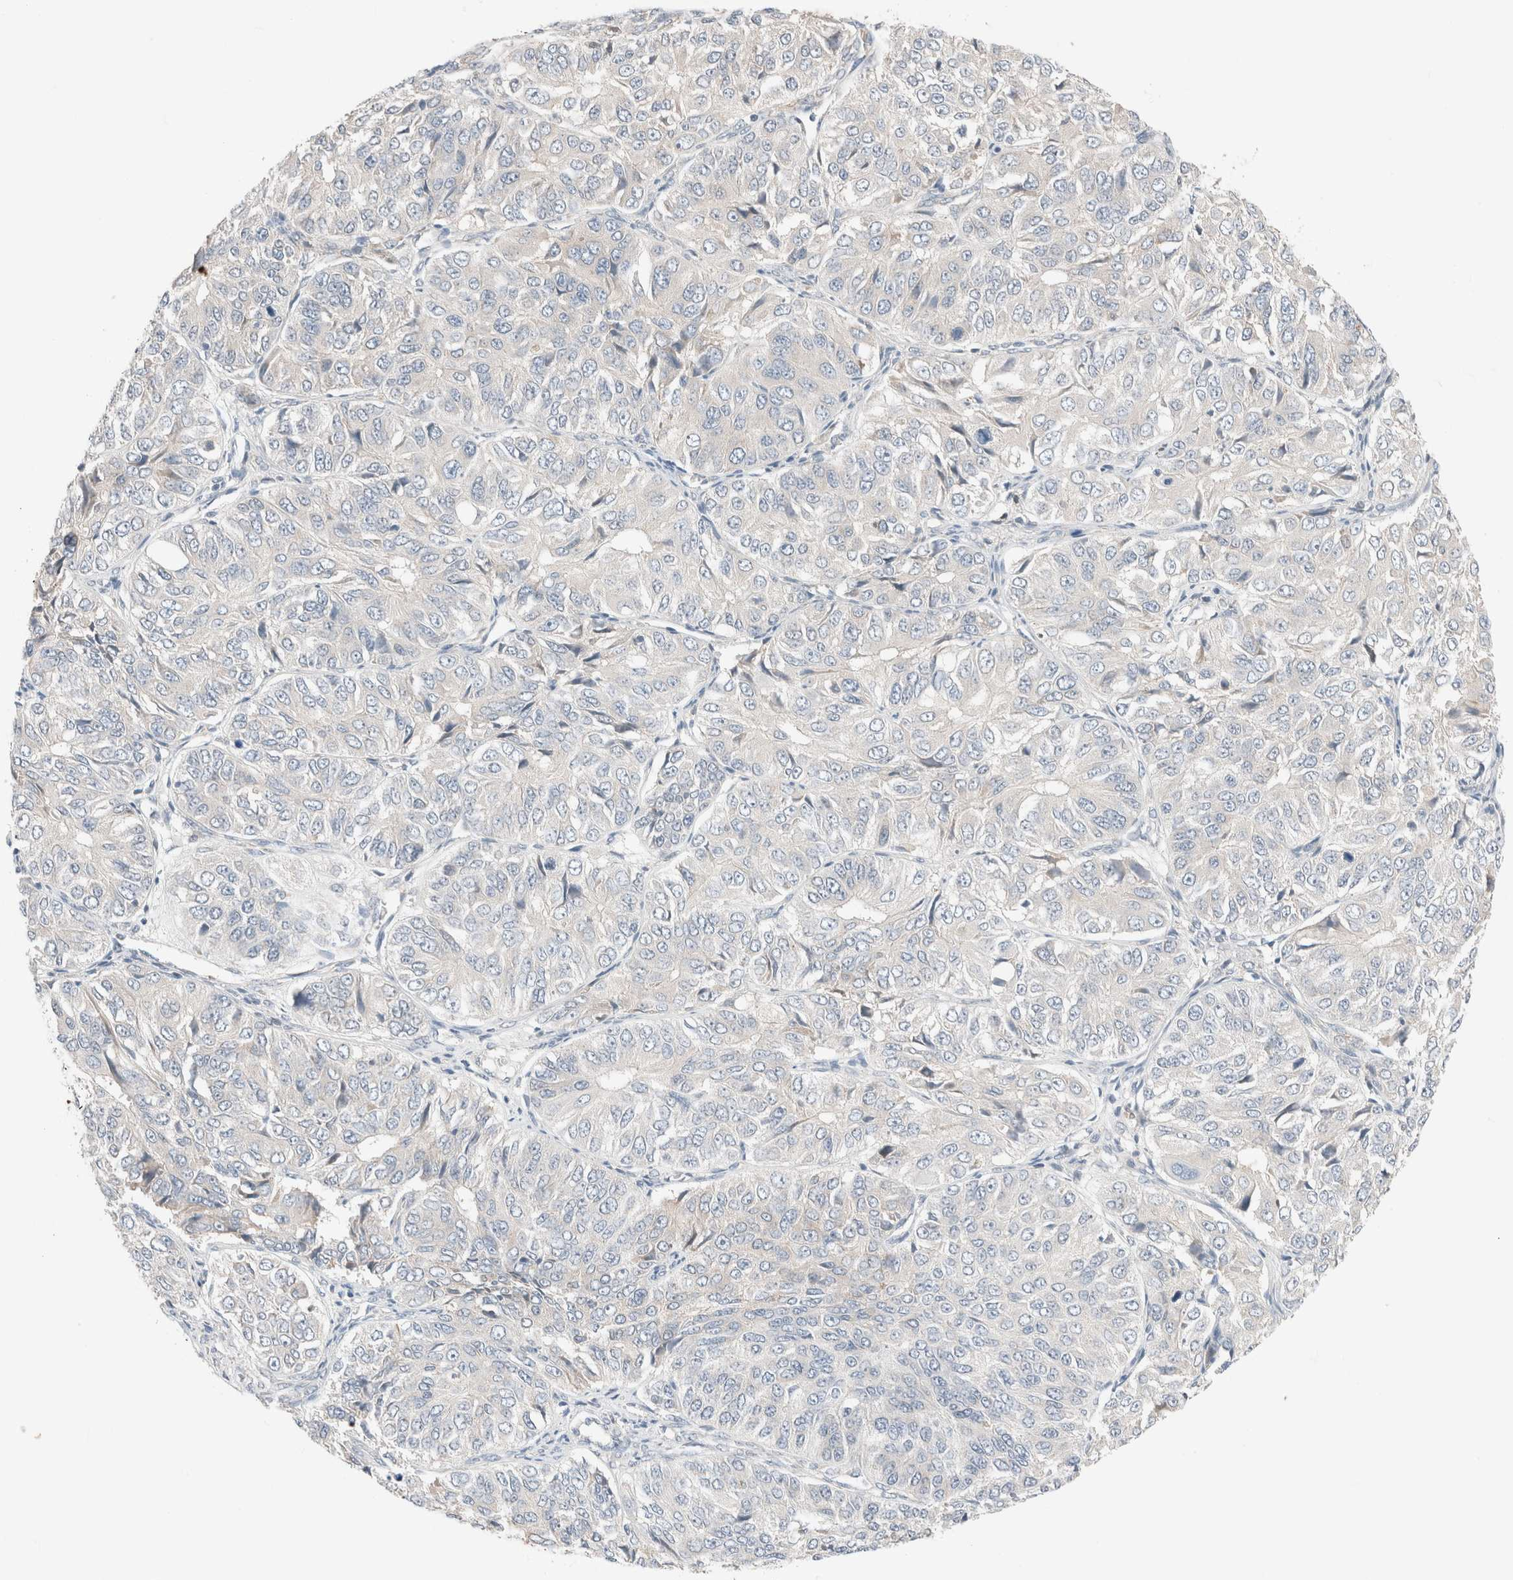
{"staining": {"intensity": "negative", "quantity": "none", "location": "none"}, "tissue": "ovarian cancer", "cell_type": "Tumor cells", "image_type": "cancer", "snomed": [{"axis": "morphology", "description": "Carcinoma, endometroid"}, {"axis": "topography", "description": "Ovary"}], "caption": "Immunohistochemistry histopathology image of neoplastic tissue: human endometroid carcinoma (ovarian) stained with DAB (3,3'-diaminobenzidine) reveals no significant protein staining in tumor cells.", "gene": "PCM1", "patient": {"sex": "female", "age": 51}}